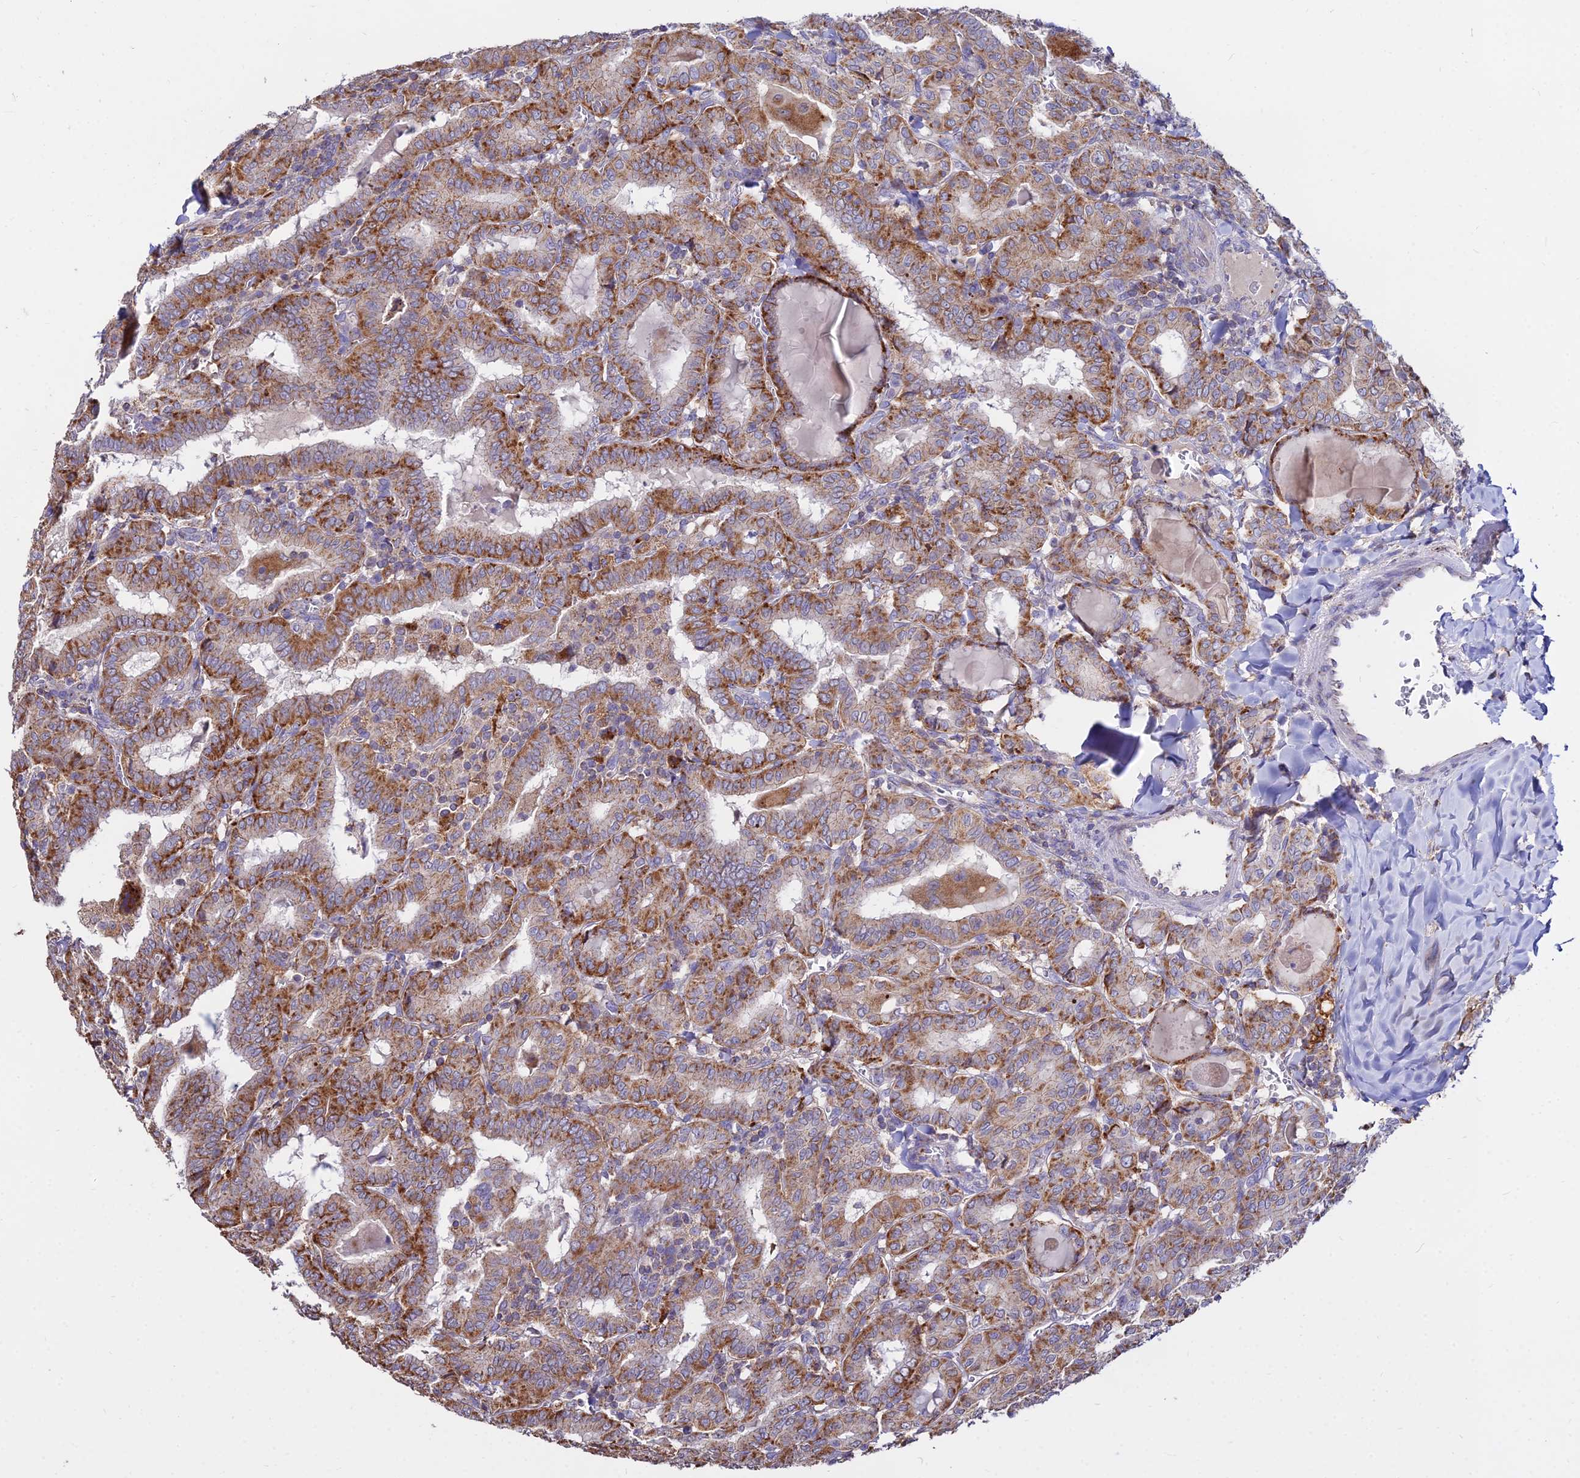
{"staining": {"intensity": "moderate", "quantity": ">75%", "location": "cytoplasmic/membranous"}, "tissue": "thyroid cancer", "cell_type": "Tumor cells", "image_type": "cancer", "snomed": [{"axis": "morphology", "description": "Papillary adenocarcinoma, NOS"}, {"axis": "topography", "description": "Thyroid gland"}], "caption": "There is medium levels of moderate cytoplasmic/membranous staining in tumor cells of thyroid cancer (papillary adenocarcinoma), as demonstrated by immunohistochemical staining (brown color).", "gene": "PNLIPRP3", "patient": {"sex": "female", "age": 72}}